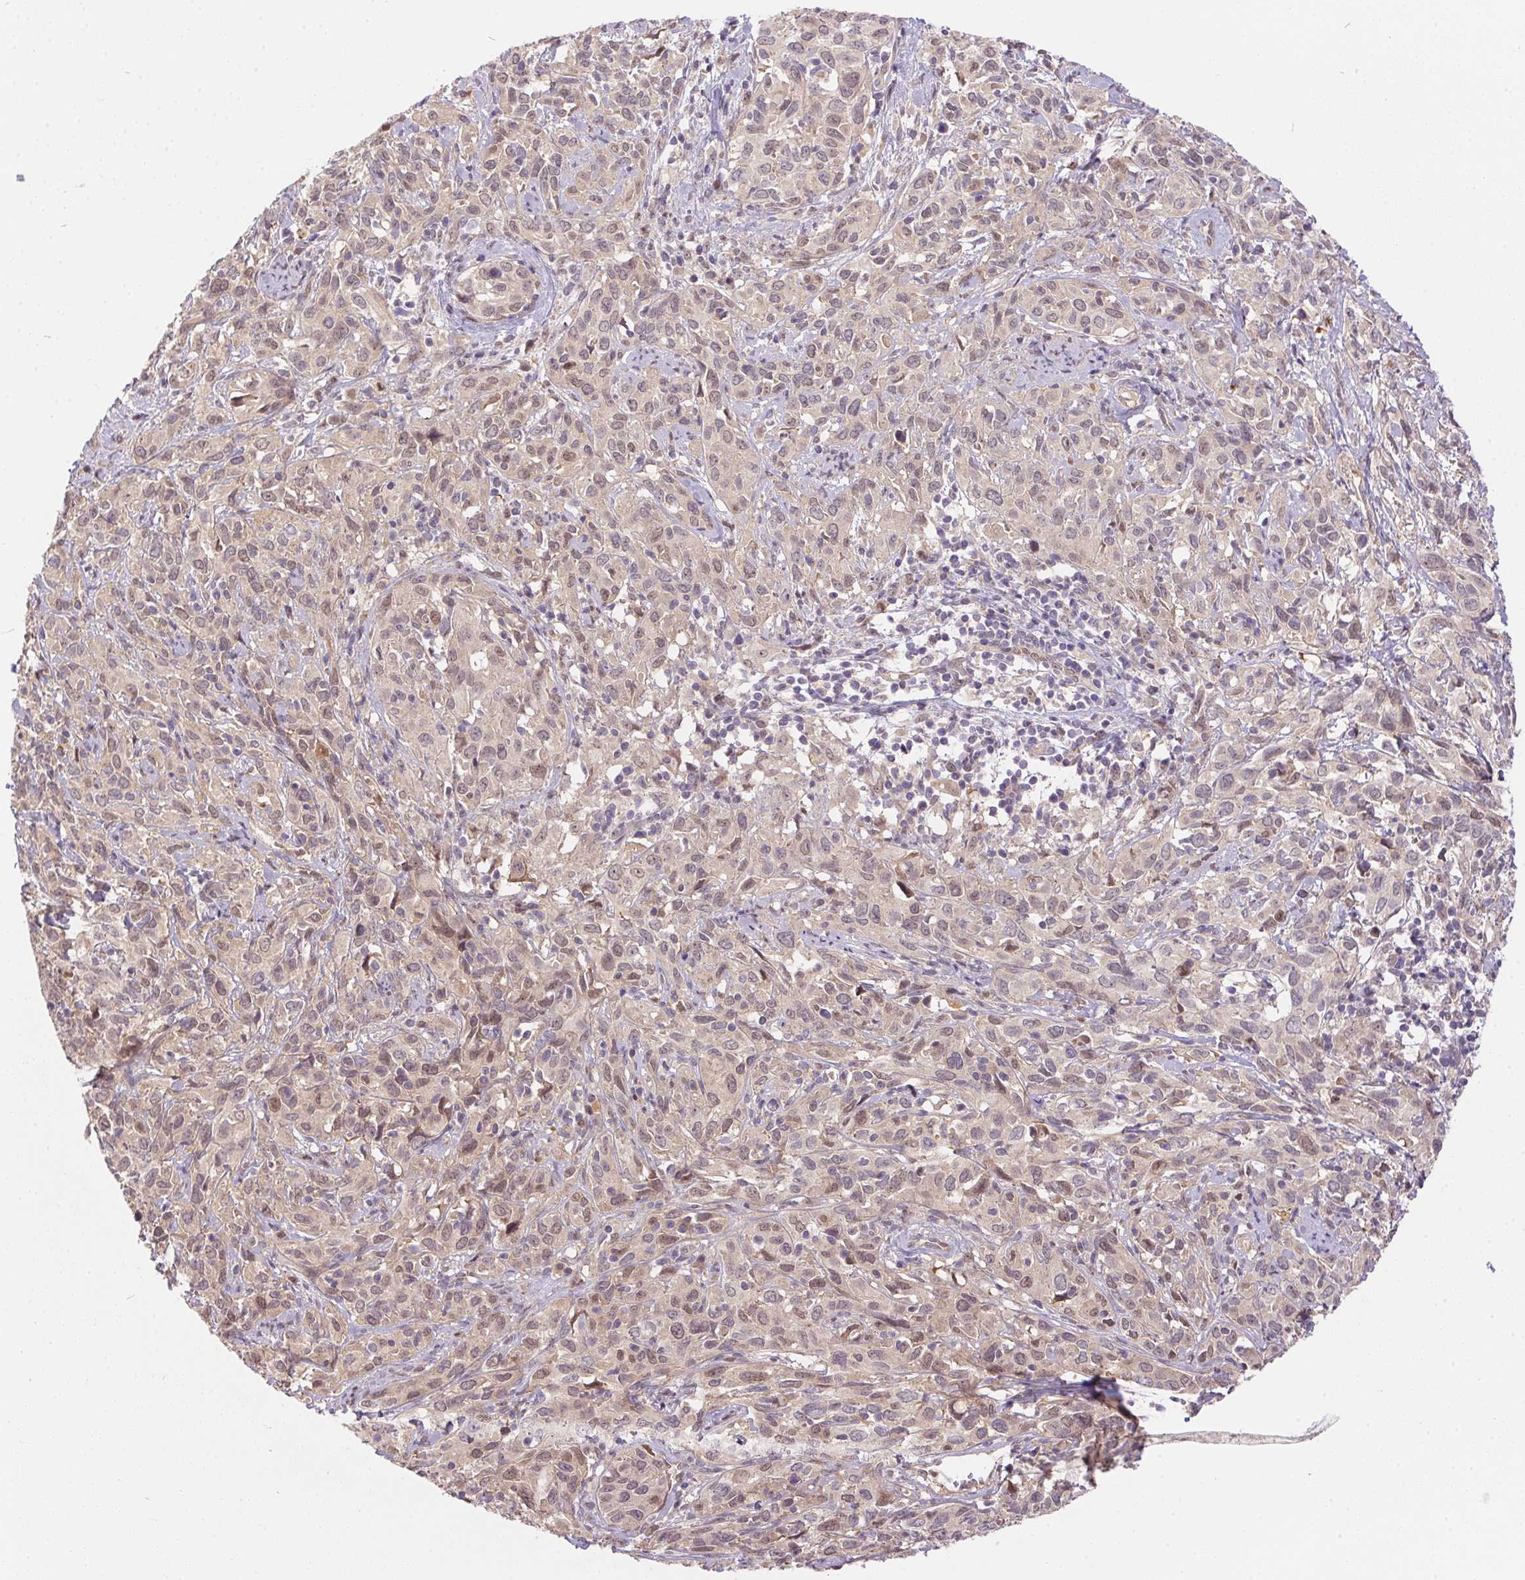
{"staining": {"intensity": "weak", "quantity": ">75%", "location": "cytoplasmic/membranous,nuclear"}, "tissue": "cervical cancer", "cell_type": "Tumor cells", "image_type": "cancer", "snomed": [{"axis": "morphology", "description": "Normal tissue, NOS"}, {"axis": "morphology", "description": "Squamous cell carcinoma, NOS"}, {"axis": "topography", "description": "Cervix"}], "caption": "A brown stain labels weak cytoplasmic/membranous and nuclear staining of a protein in human cervical squamous cell carcinoma tumor cells.", "gene": "NUDT16", "patient": {"sex": "female", "age": 51}}